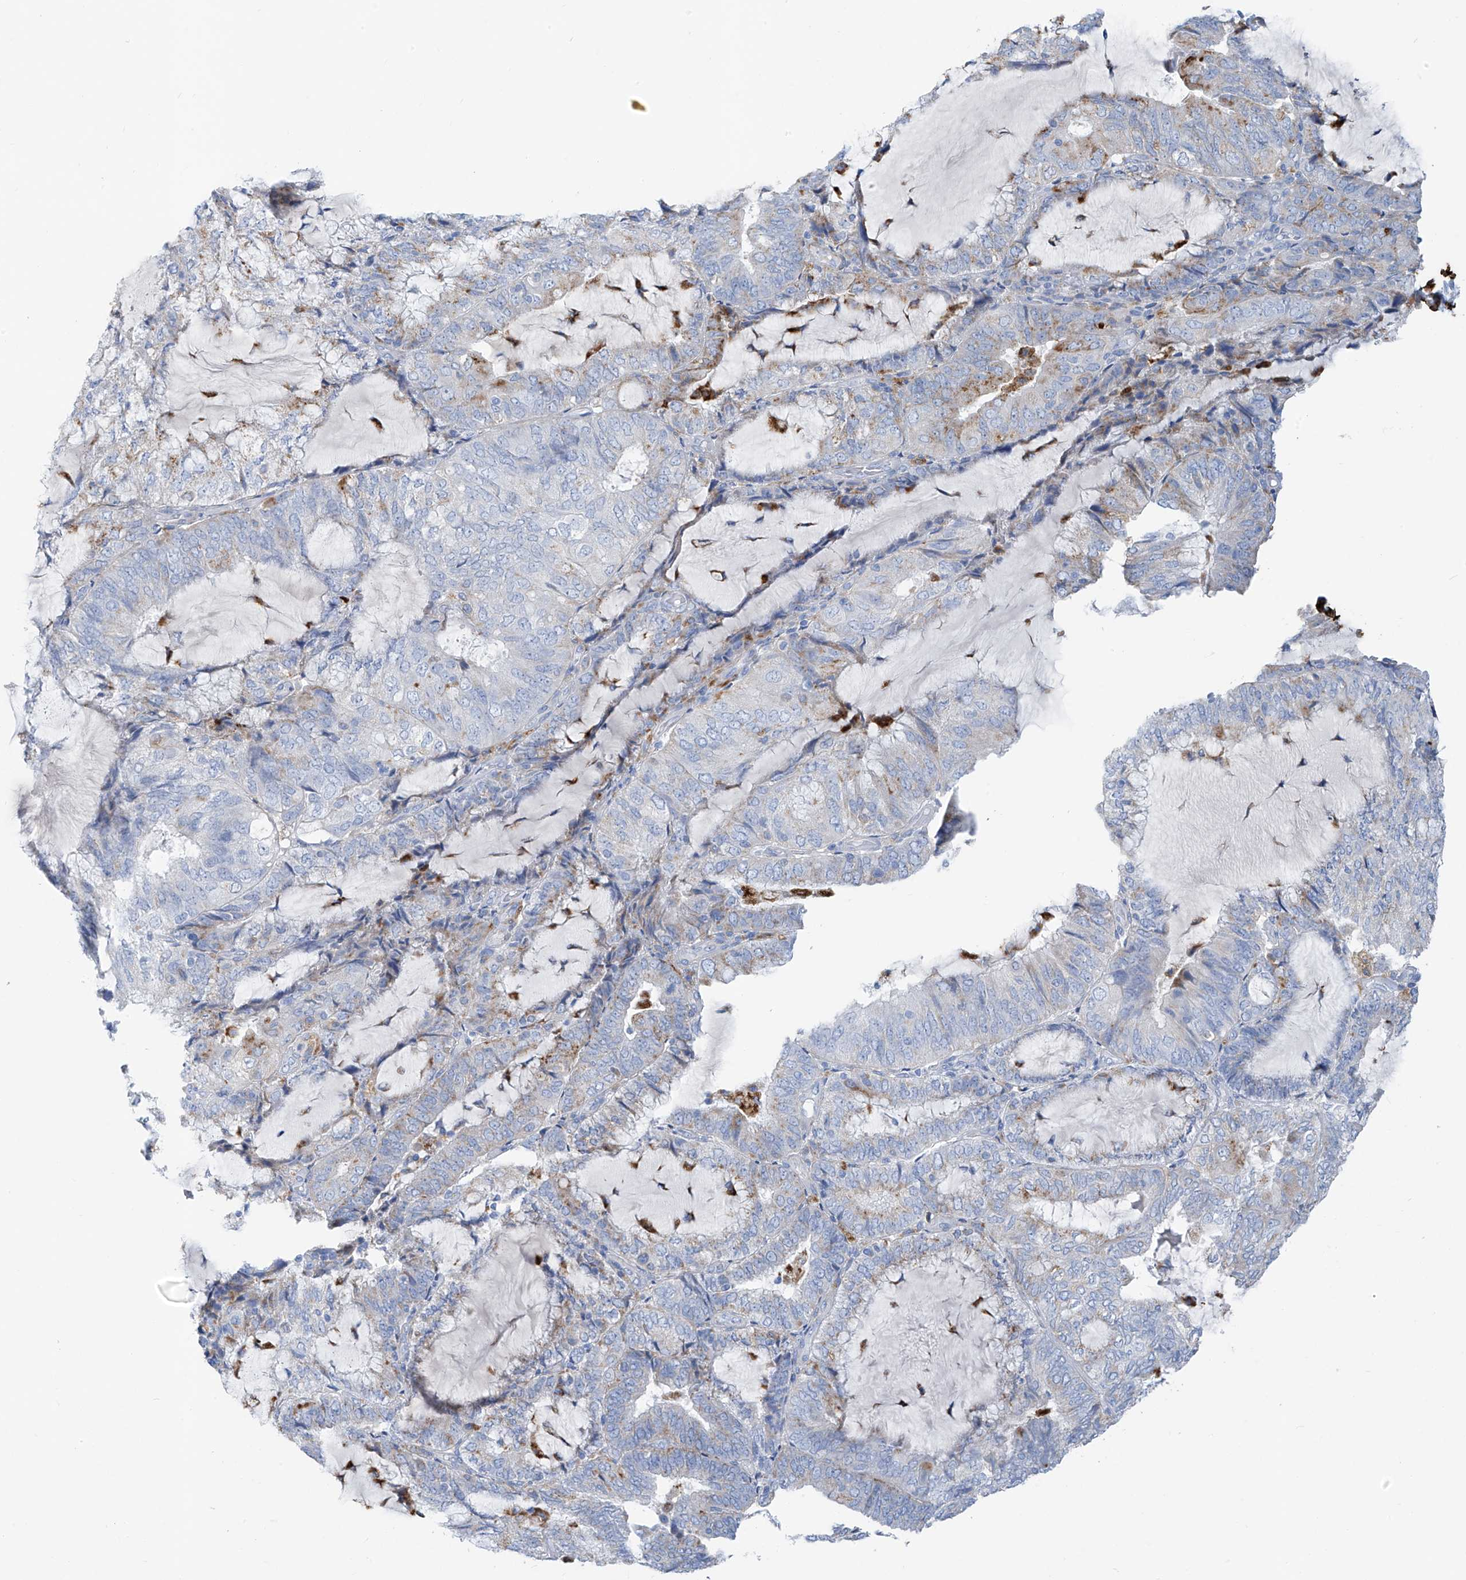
{"staining": {"intensity": "moderate", "quantity": "<25%", "location": "cytoplasmic/membranous"}, "tissue": "endometrial cancer", "cell_type": "Tumor cells", "image_type": "cancer", "snomed": [{"axis": "morphology", "description": "Adenocarcinoma, NOS"}, {"axis": "topography", "description": "Endometrium"}], "caption": "High-magnification brightfield microscopy of endometrial cancer stained with DAB (brown) and counterstained with hematoxylin (blue). tumor cells exhibit moderate cytoplasmic/membranous staining is seen in approximately<25% of cells.", "gene": "GLMP", "patient": {"sex": "female", "age": 81}}